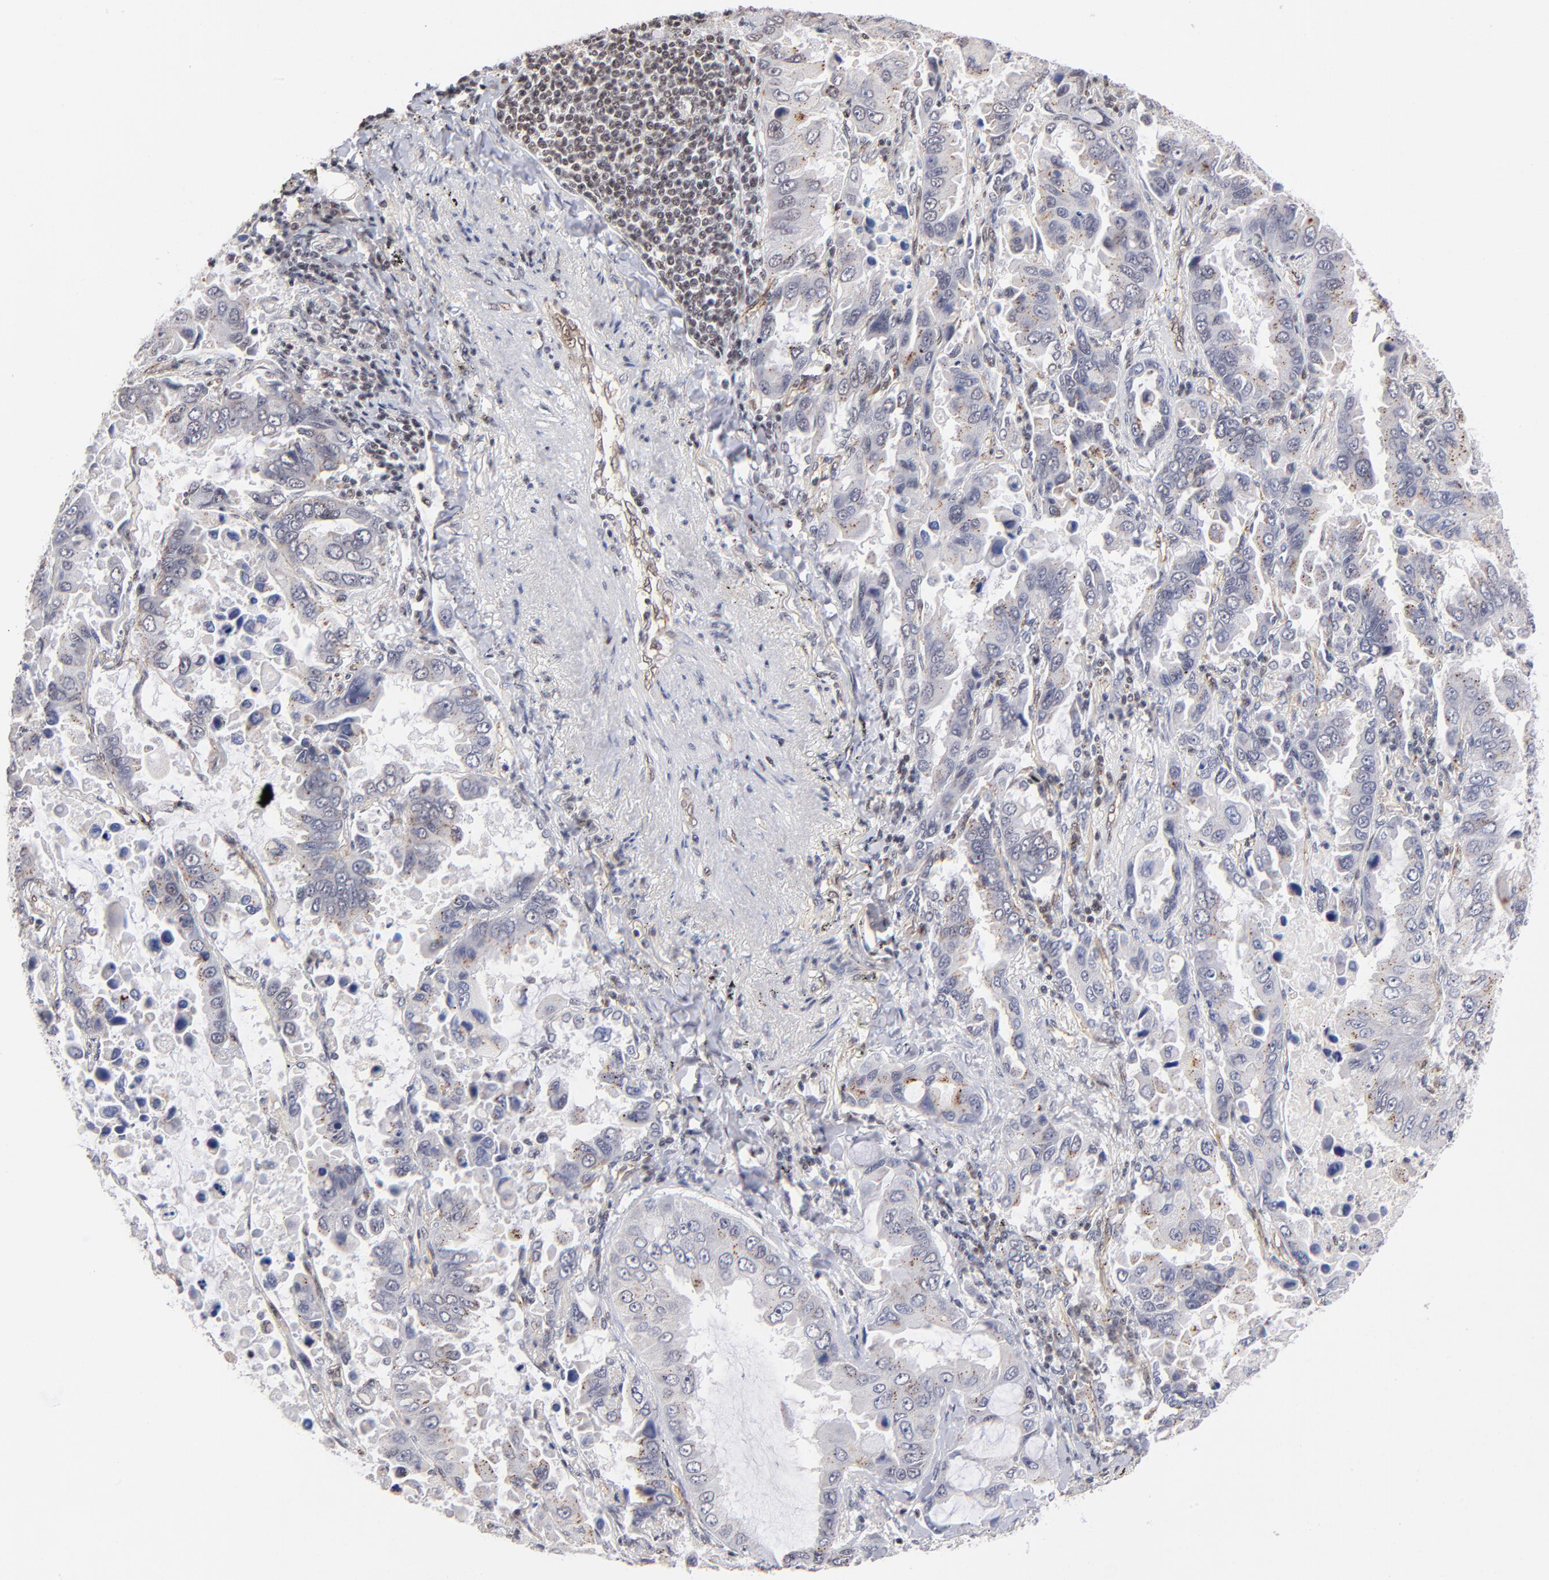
{"staining": {"intensity": "negative", "quantity": "none", "location": "none"}, "tissue": "lung cancer", "cell_type": "Tumor cells", "image_type": "cancer", "snomed": [{"axis": "morphology", "description": "Adenocarcinoma, NOS"}, {"axis": "topography", "description": "Lung"}], "caption": "Protein analysis of lung adenocarcinoma shows no significant expression in tumor cells.", "gene": "GABPA", "patient": {"sex": "male", "age": 64}}